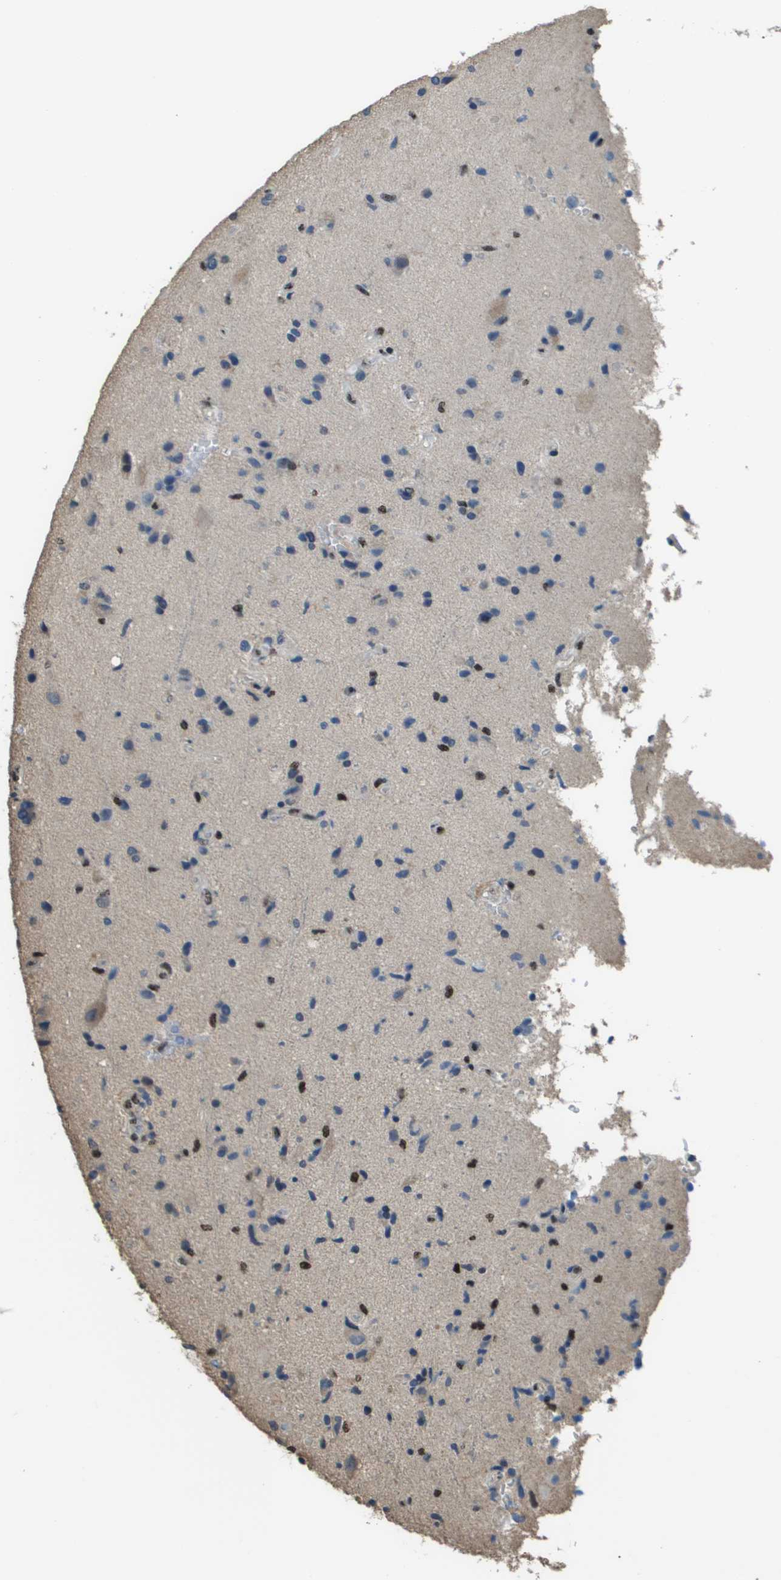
{"staining": {"intensity": "strong", "quantity": "<25%", "location": "nuclear"}, "tissue": "glioma", "cell_type": "Tumor cells", "image_type": "cancer", "snomed": [{"axis": "morphology", "description": "Glioma, malignant, High grade"}, {"axis": "topography", "description": "Brain"}], "caption": "Protein staining by IHC displays strong nuclear staining in about <25% of tumor cells in malignant high-grade glioma.", "gene": "SP100", "patient": {"sex": "male", "age": 72}}